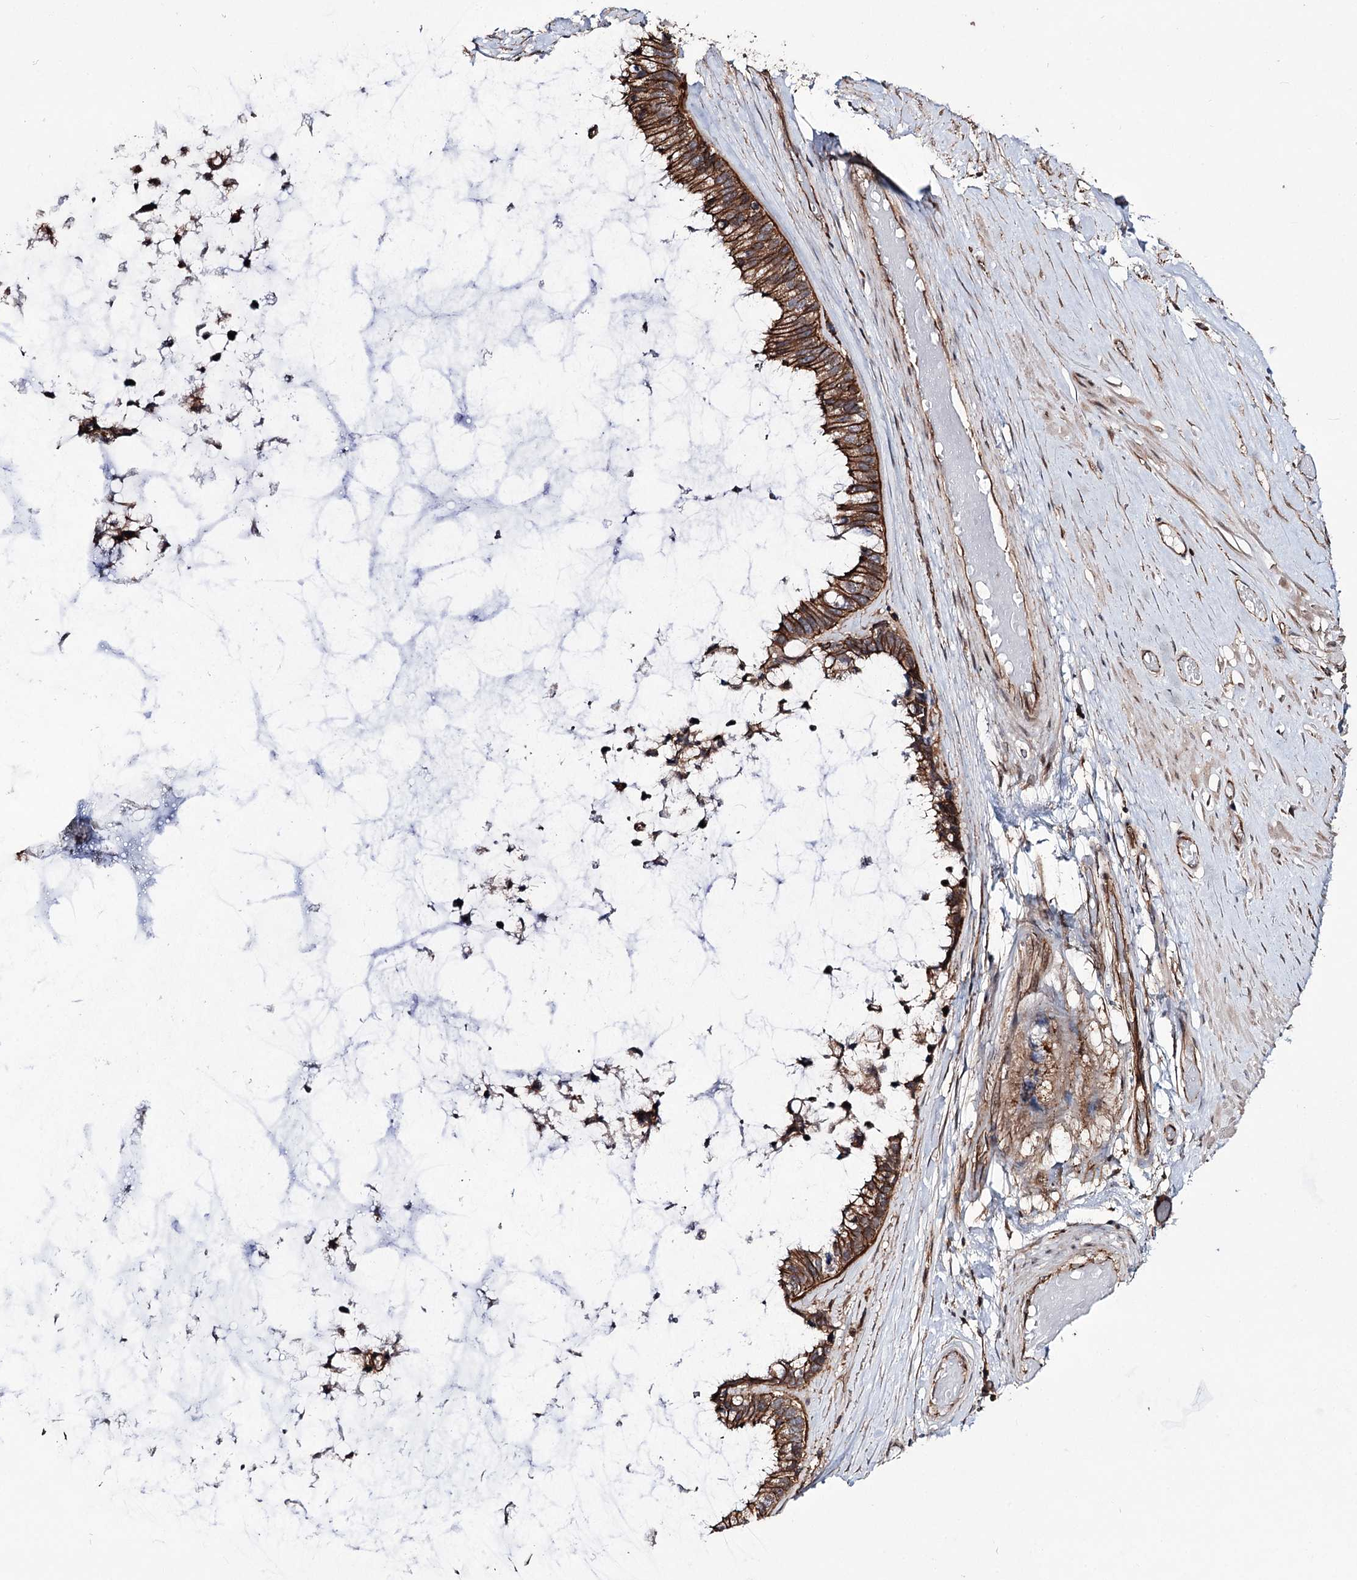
{"staining": {"intensity": "strong", "quantity": ">75%", "location": "cytoplasmic/membranous"}, "tissue": "ovarian cancer", "cell_type": "Tumor cells", "image_type": "cancer", "snomed": [{"axis": "morphology", "description": "Cystadenocarcinoma, mucinous, NOS"}, {"axis": "topography", "description": "Ovary"}], "caption": "This micrograph displays mucinous cystadenocarcinoma (ovarian) stained with immunohistochemistry (IHC) to label a protein in brown. The cytoplasmic/membranous of tumor cells show strong positivity for the protein. Nuclei are counter-stained blue.", "gene": "DHX29", "patient": {"sex": "female", "age": 39}}